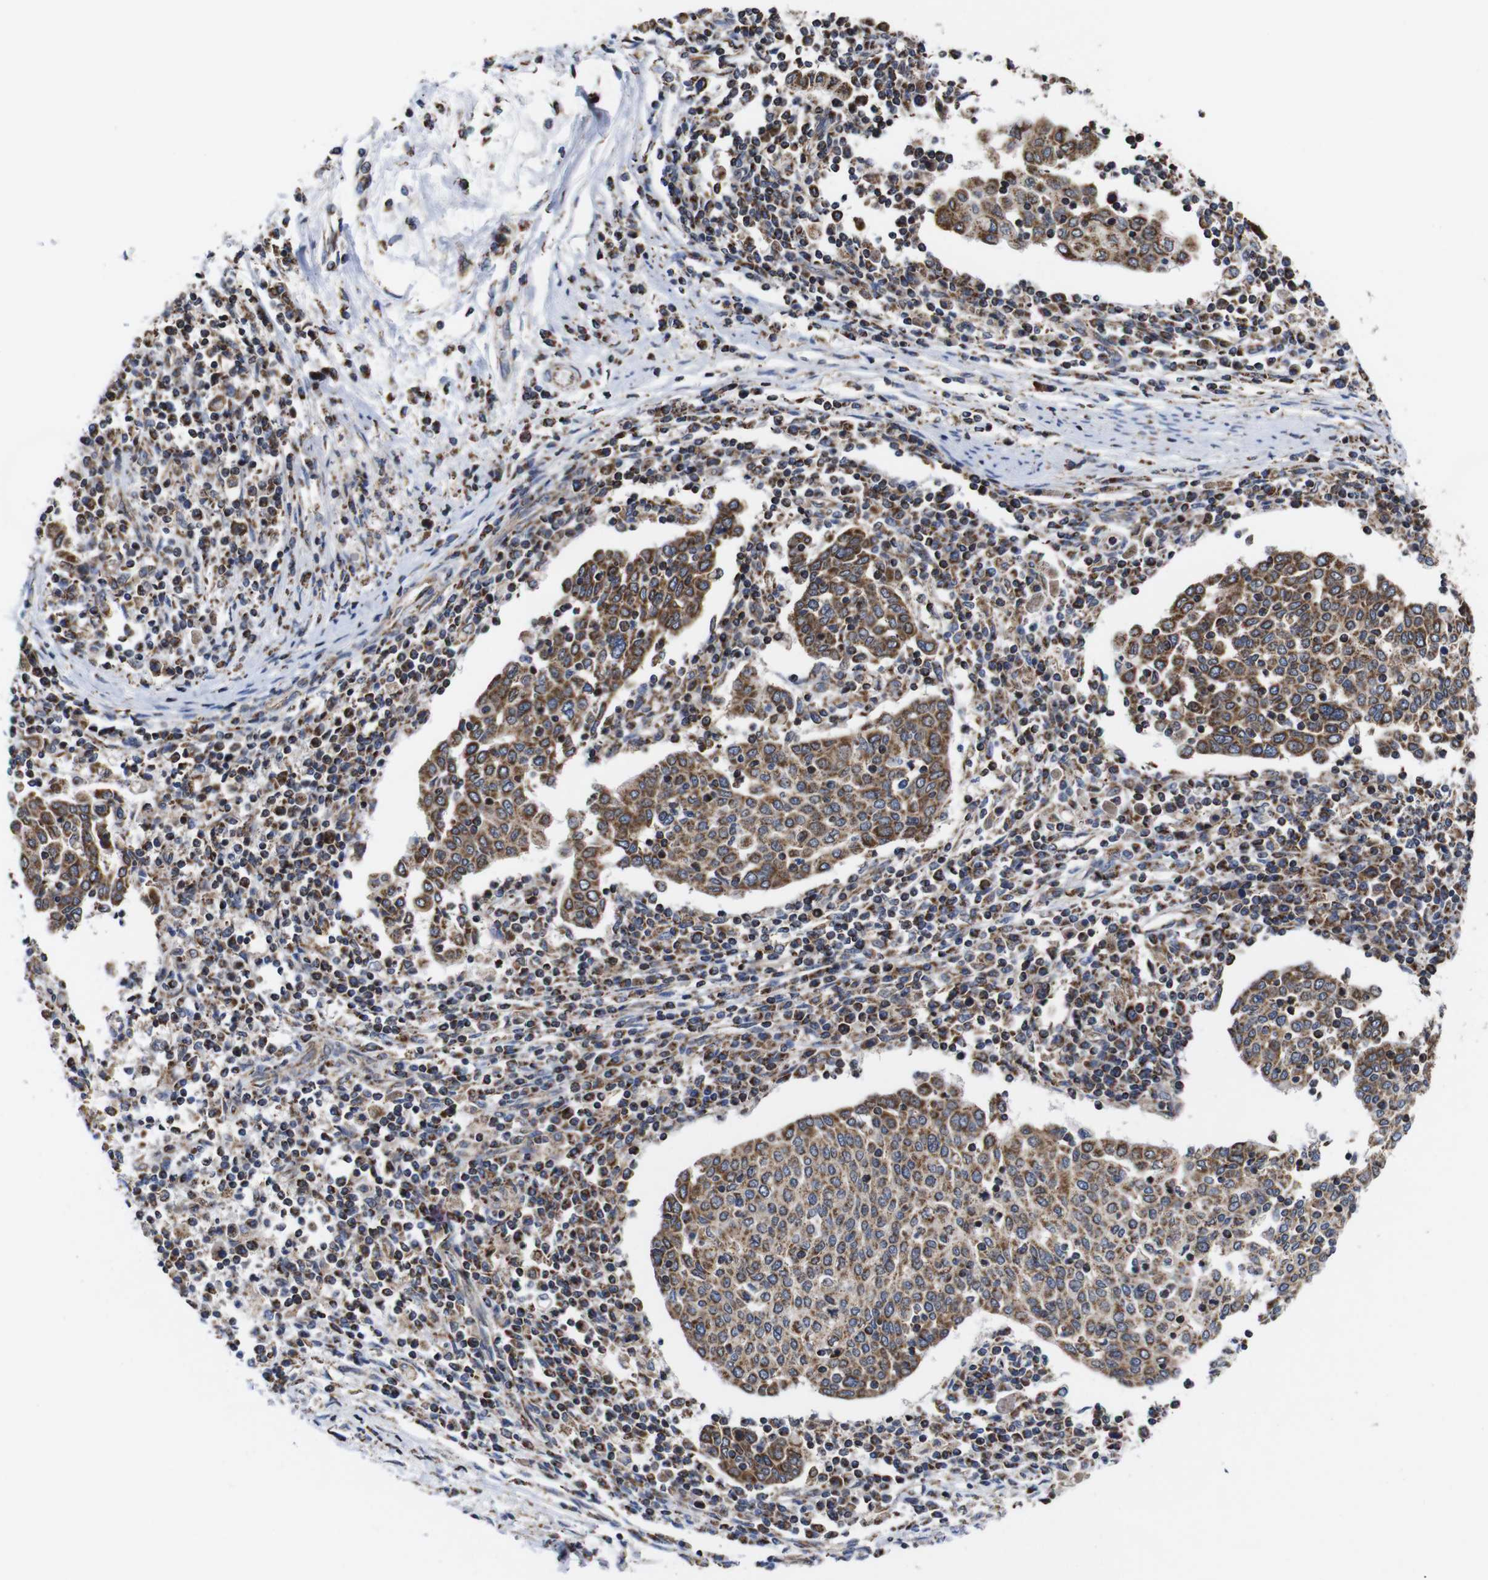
{"staining": {"intensity": "moderate", "quantity": ">75%", "location": "cytoplasmic/membranous"}, "tissue": "cervical cancer", "cell_type": "Tumor cells", "image_type": "cancer", "snomed": [{"axis": "morphology", "description": "Squamous cell carcinoma, NOS"}, {"axis": "topography", "description": "Cervix"}], "caption": "Immunohistochemical staining of squamous cell carcinoma (cervical) reveals medium levels of moderate cytoplasmic/membranous protein staining in approximately >75% of tumor cells. (IHC, brightfield microscopy, high magnification).", "gene": "C17orf80", "patient": {"sex": "female", "age": 40}}